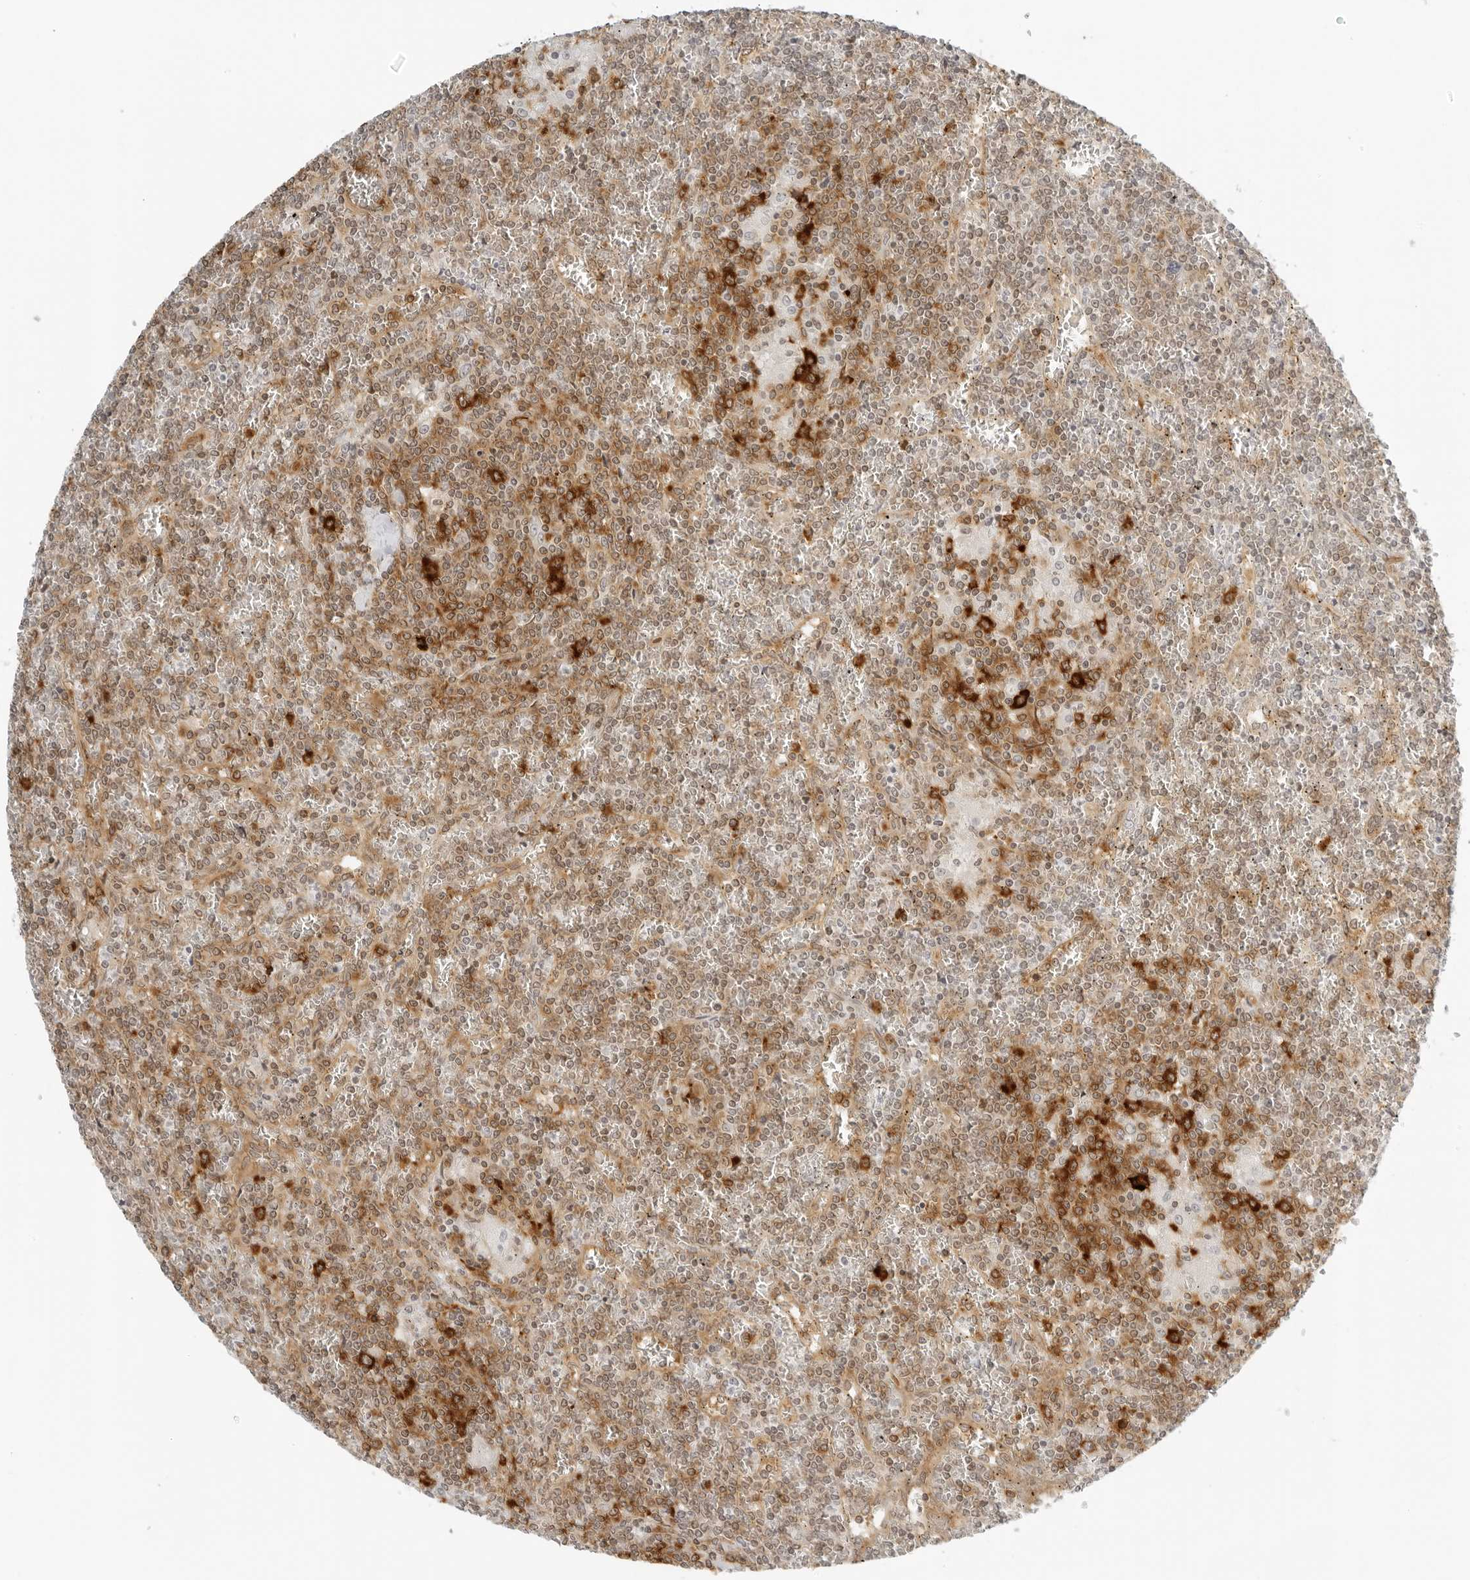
{"staining": {"intensity": "strong", "quantity": "<25%", "location": "cytoplasmic/membranous"}, "tissue": "lymphoma", "cell_type": "Tumor cells", "image_type": "cancer", "snomed": [{"axis": "morphology", "description": "Malignant lymphoma, non-Hodgkin's type, Low grade"}, {"axis": "topography", "description": "Spleen"}], "caption": "Immunohistochemistry (IHC) (DAB) staining of human lymphoma reveals strong cytoplasmic/membranous protein expression in approximately <25% of tumor cells.", "gene": "EIF4G1", "patient": {"sex": "female", "age": 19}}